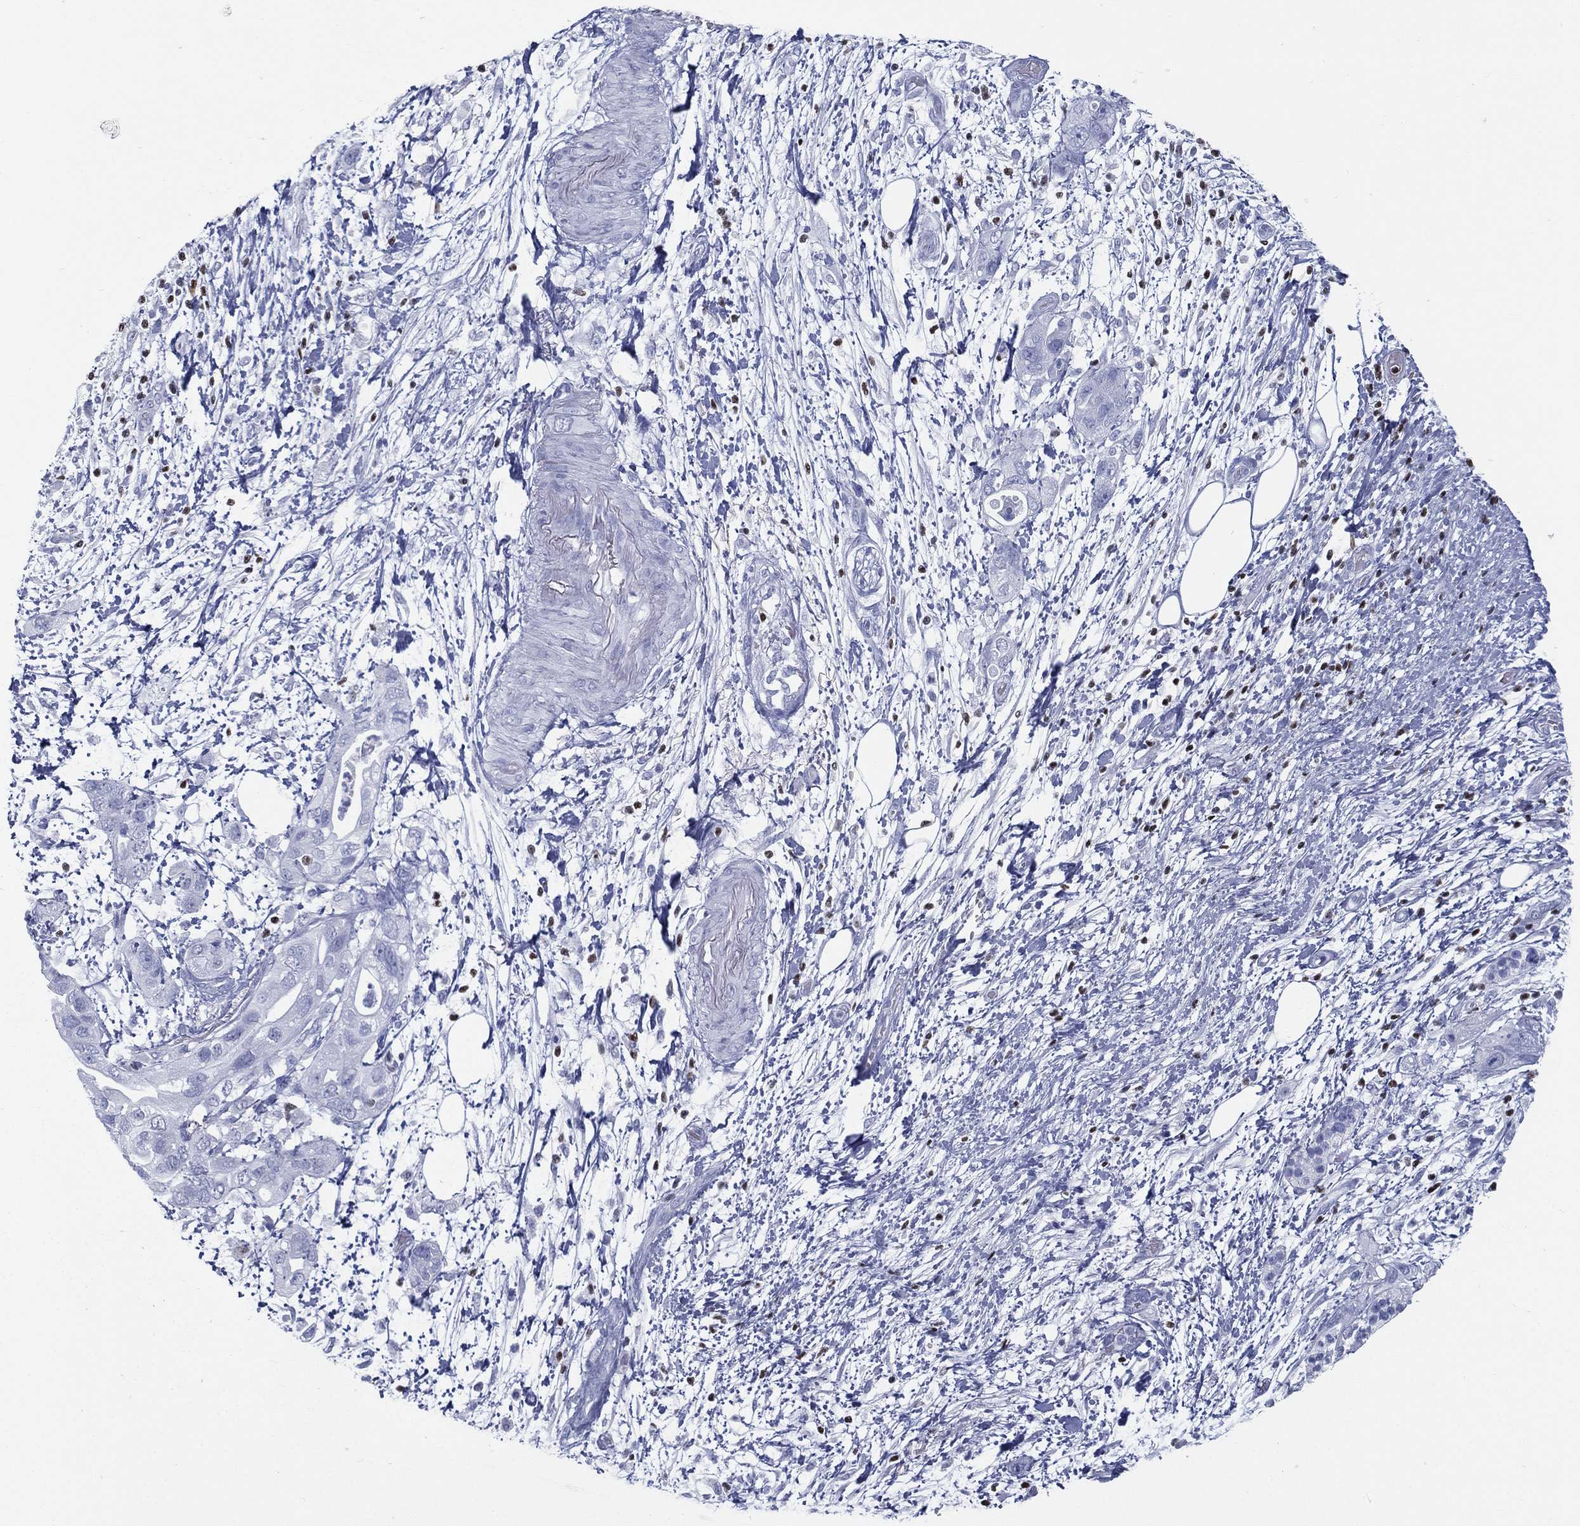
{"staining": {"intensity": "negative", "quantity": "none", "location": "none"}, "tissue": "pancreatic cancer", "cell_type": "Tumor cells", "image_type": "cancer", "snomed": [{"axis": "morphology", "description": "Adenocarcinoma, NOS"}, {"axis": "topography", "description": "Pancreas"}], "caption": "Tumor cells are negative for brown protein staining in pancreatic cancer (adenocarcinoma). (DAB (3,3'-diaminobenzidine) immunohistochemistry visualized using brightfield microscopy, high magnification).", "gene": "PYHIN1", "patient": {"sex": "female", "age": 72}}